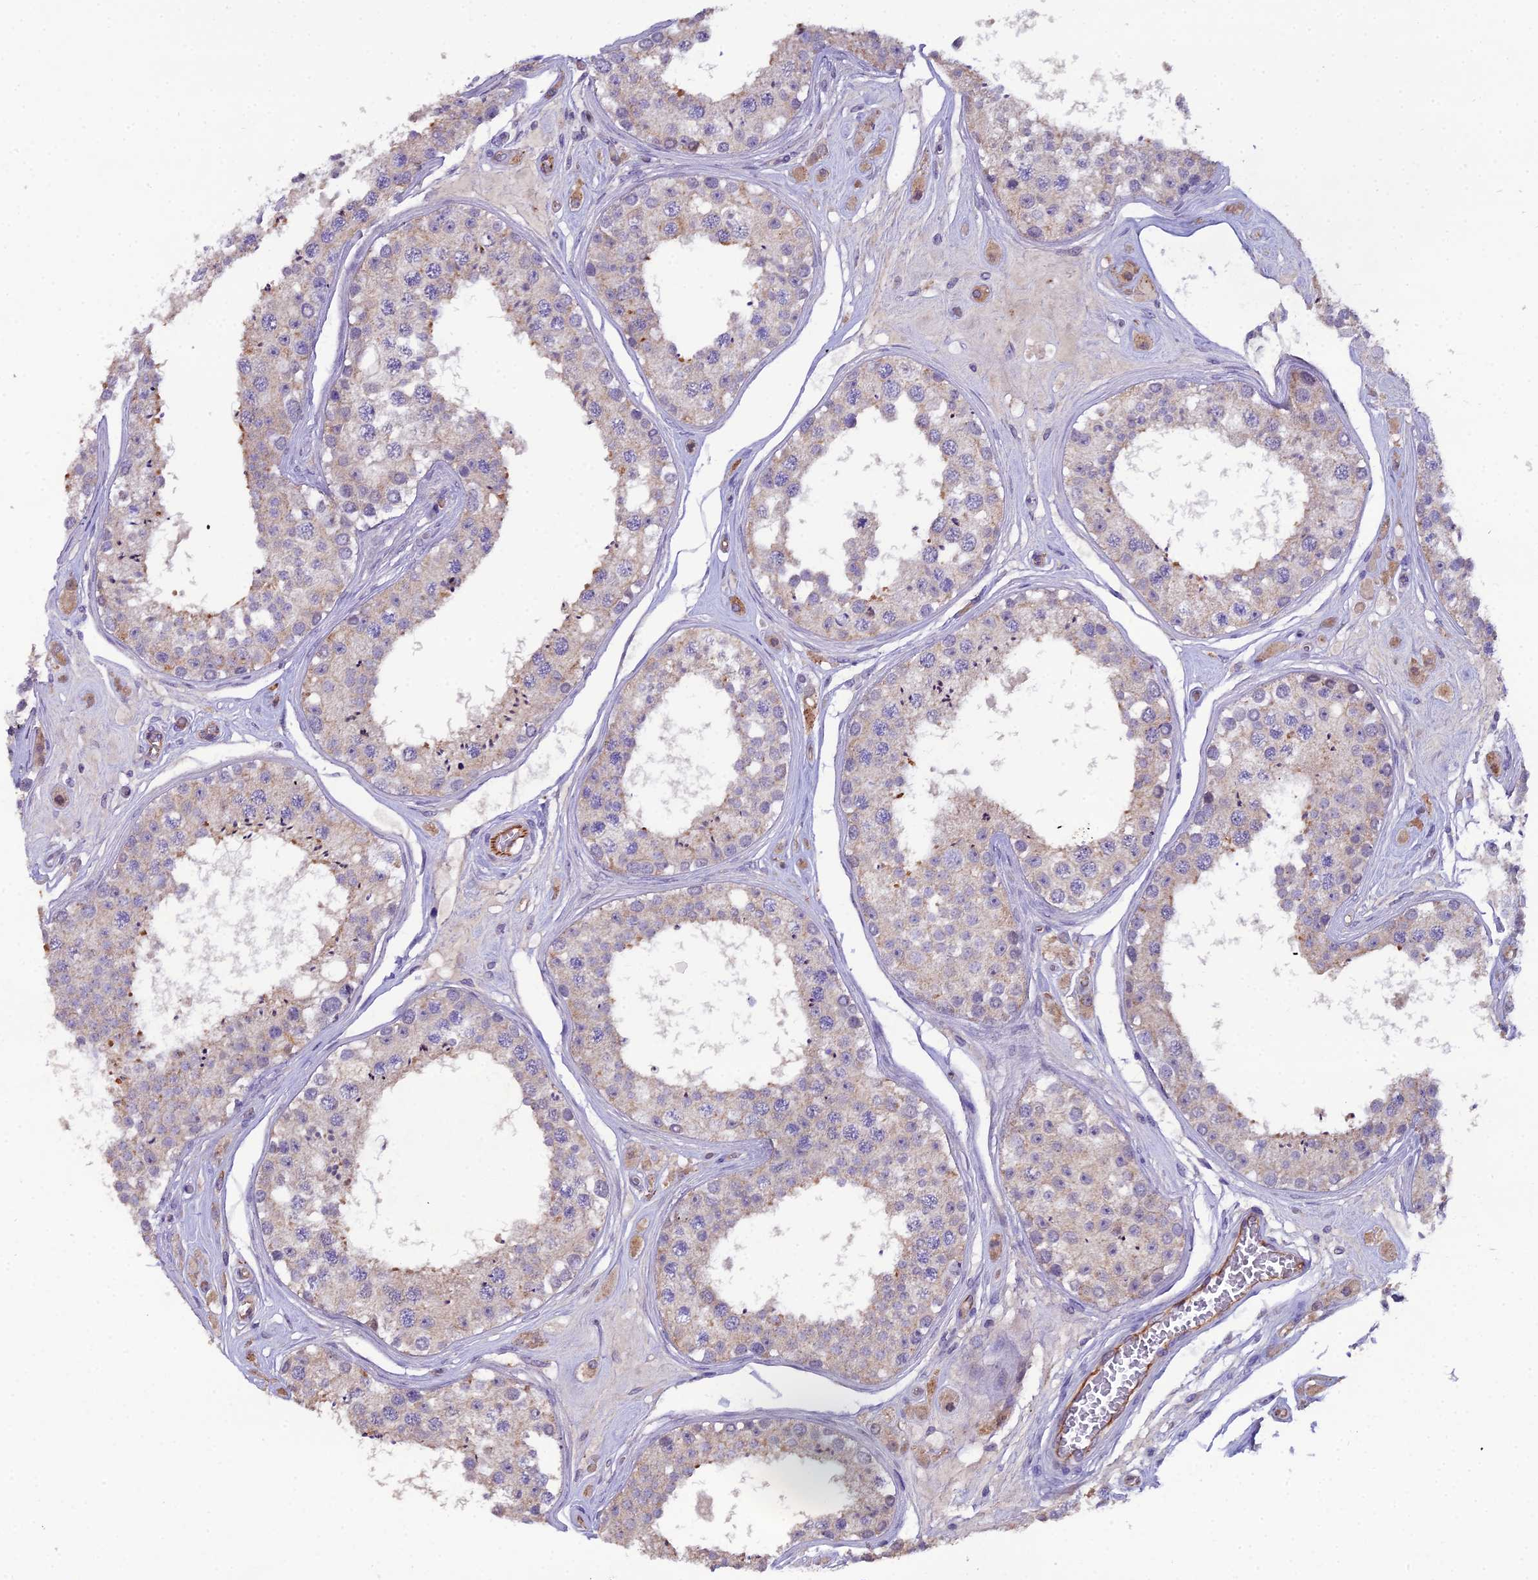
{"staining": {"intensity": "weak", "quantity": "25%-75%", "location": "cytoplasmic/membranous"}, "tissue": "testis", "cell_type": "Cells in seminiferous ducts", "image_type": "normal", "snomed": [{"axis": "morphology", "description": "Normal tissue, NOS"}, {"axis": "topography", "description": "Testis"}], "caption": "Testis stained for a protein shows weak cytoplasmic/membranous positivity in cells in seminiferous ducts. Using DAB (brown) and hematoxylin (blue) stains, captured at high magnification using brightfield microscopy.", "gene": "CFAP47", "patient": {"sex": "male", "age": 25}}